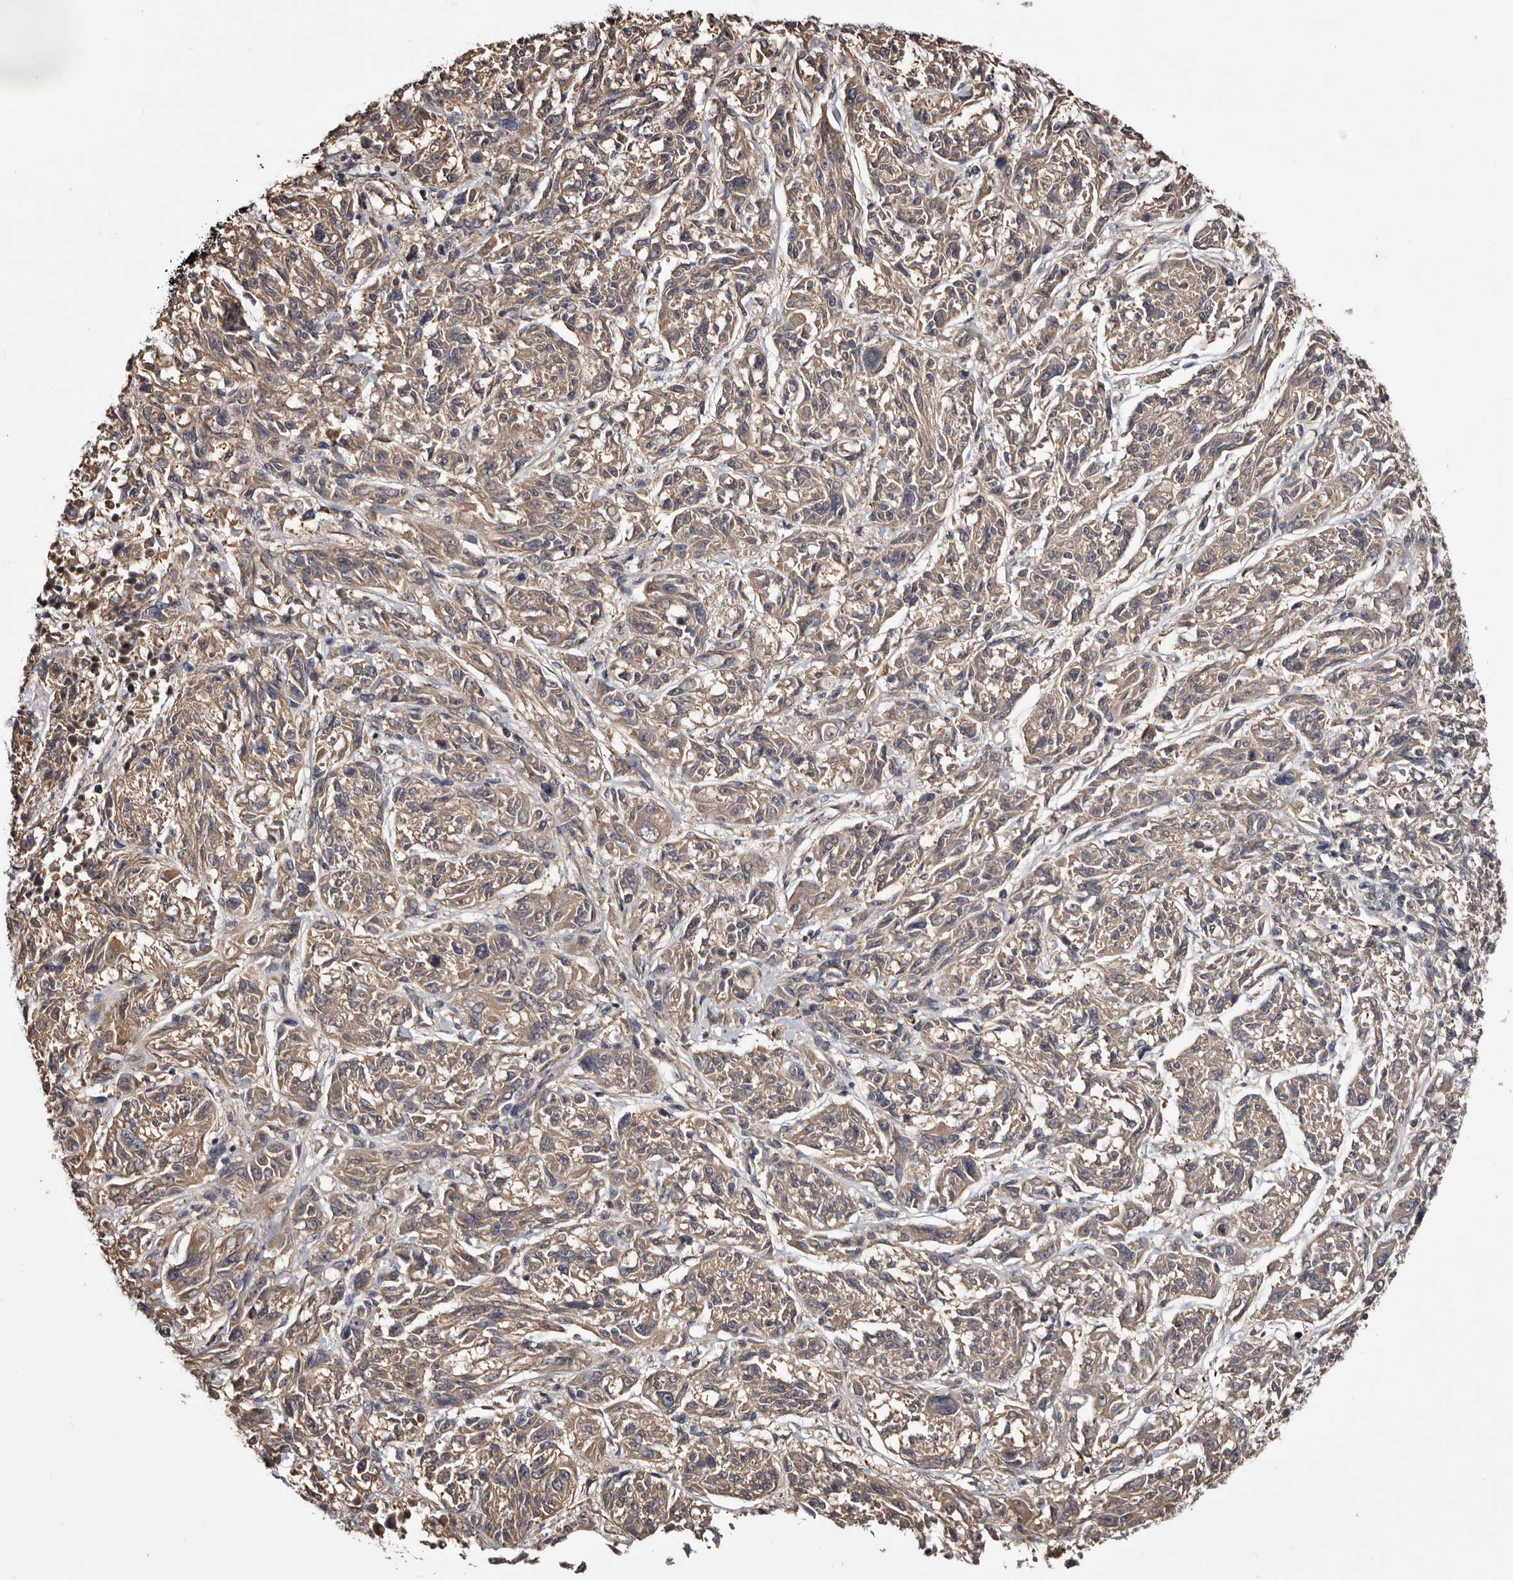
{"staining": {"intensity": "negative", "quantity": "none", "location": "none"}, "tissue": "melanoma", "cell_type": "Tumor cells", "image_type": "cancer", "snomed": [{"axis": "morphology", "description": "Malignant melanoma, NOS"}, {"axis": "topography", "description": "Skin"}], "caption": "Immunohistochemistry micrograph of neoplastic tissue: melanoma stained with DAB (3,3'-diaminobenzidine) displays no significant protein expression in tumor cells. (Brightfield microscopy of DAB (3,3'-diaminobenzidine) IHC at high magnification).", "gene": "CYP1B1", "patient": {"sex": "male", "age": 53}}